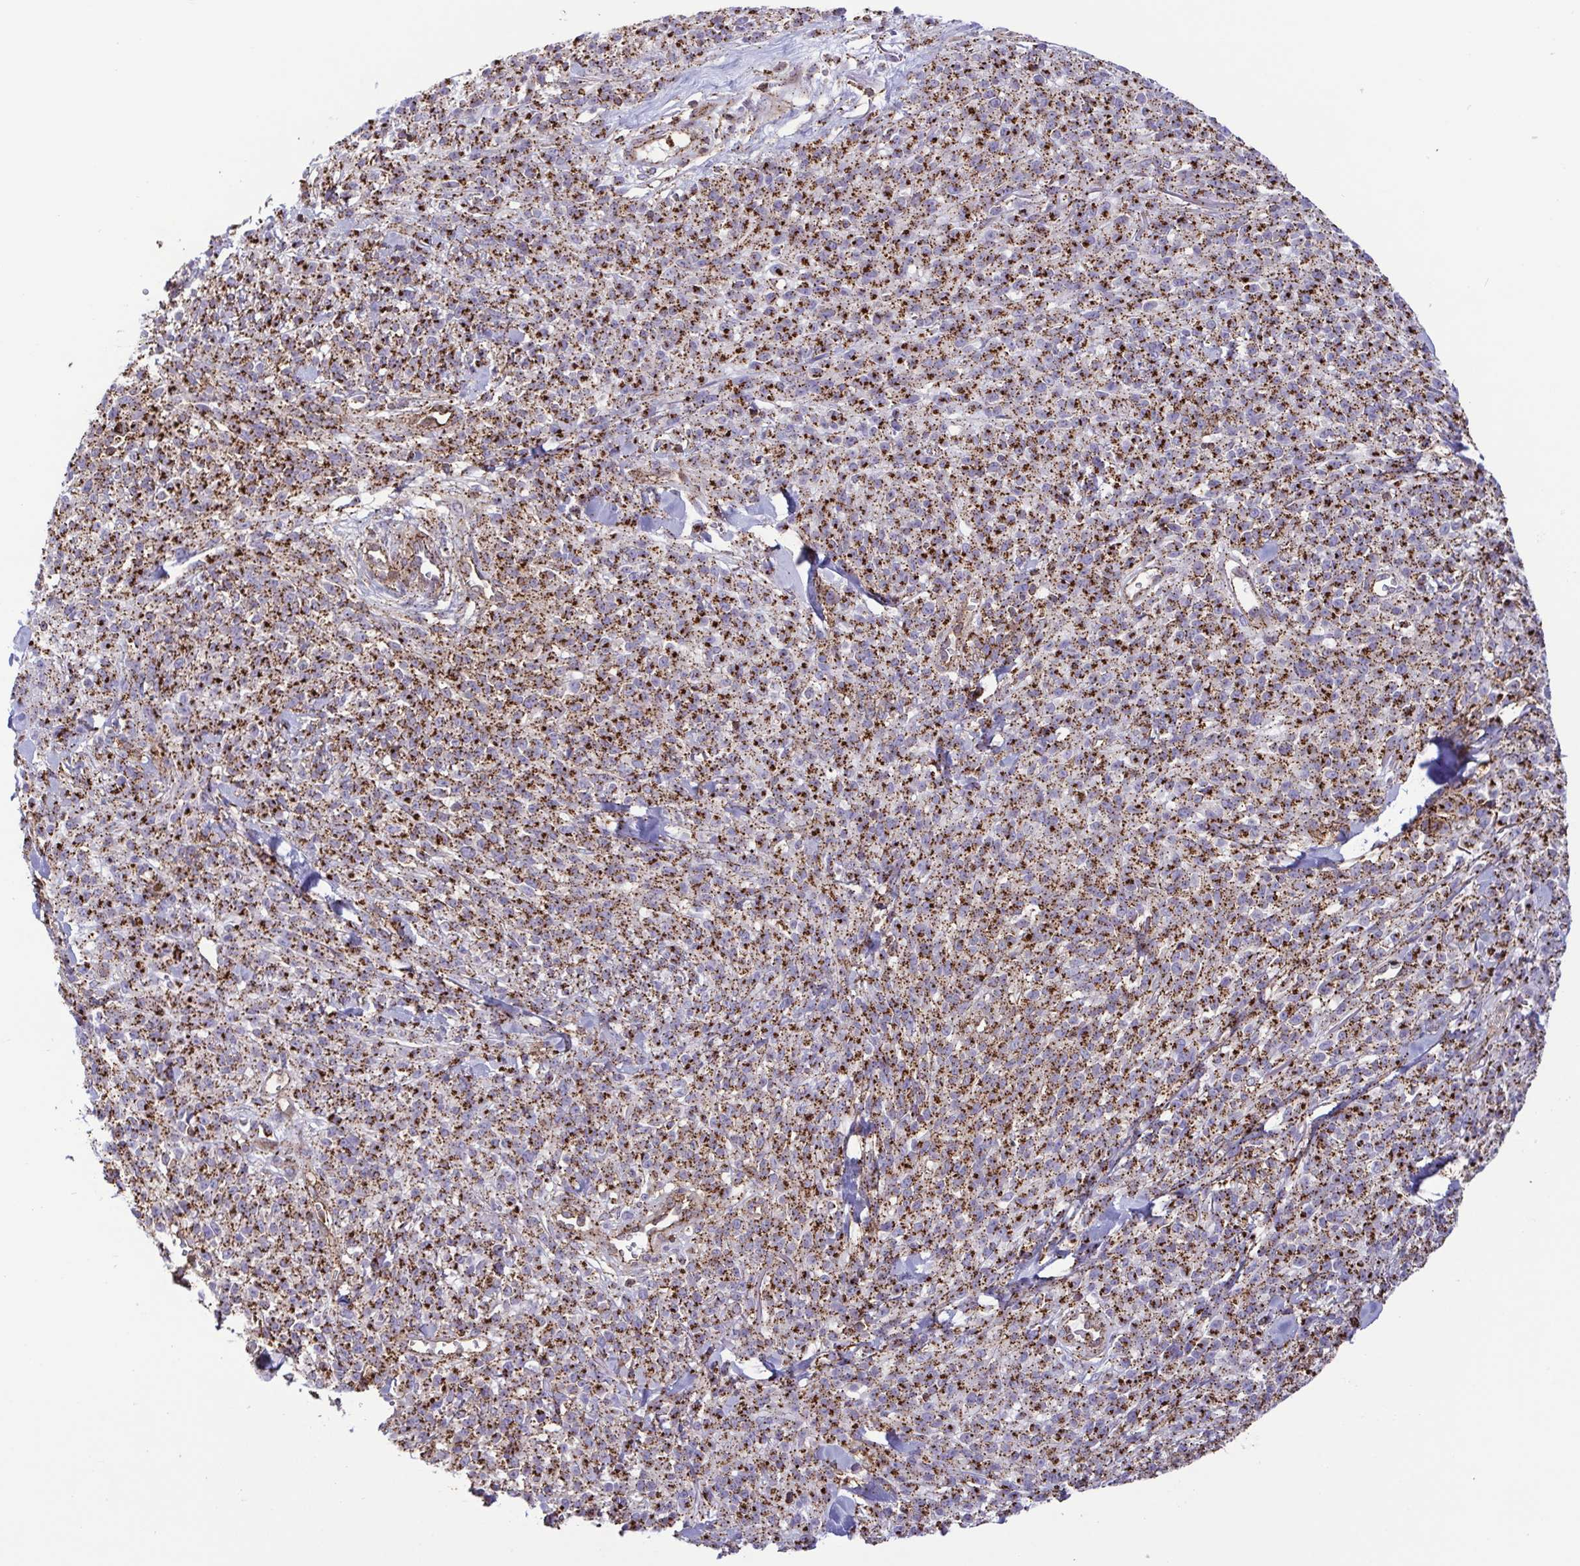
{"staining": {"intensity": "strong", "quantity": ">75%", "location": "cytoplasmic/membranous"}, "tissue": "melanoma", "cell_type": "Tumor cells", "image_type": "cancer", "snomed": [{"axis": "morphology", "description": "Malignant melanoma, NOS"}, {"axis": "topography", "description": "Skin"}, {"axis": "topography", "description": "Skin of trunk"}], "caption": "Protein staining shows strong cytoplasmic/membranous positivity in approximately >75% of tumor cells in melanoma. (Brightfield microscopy of DAB IHC at high magnification).", "gene": "CHMP1B", "patient": {"sex": "male", "age": 74}}